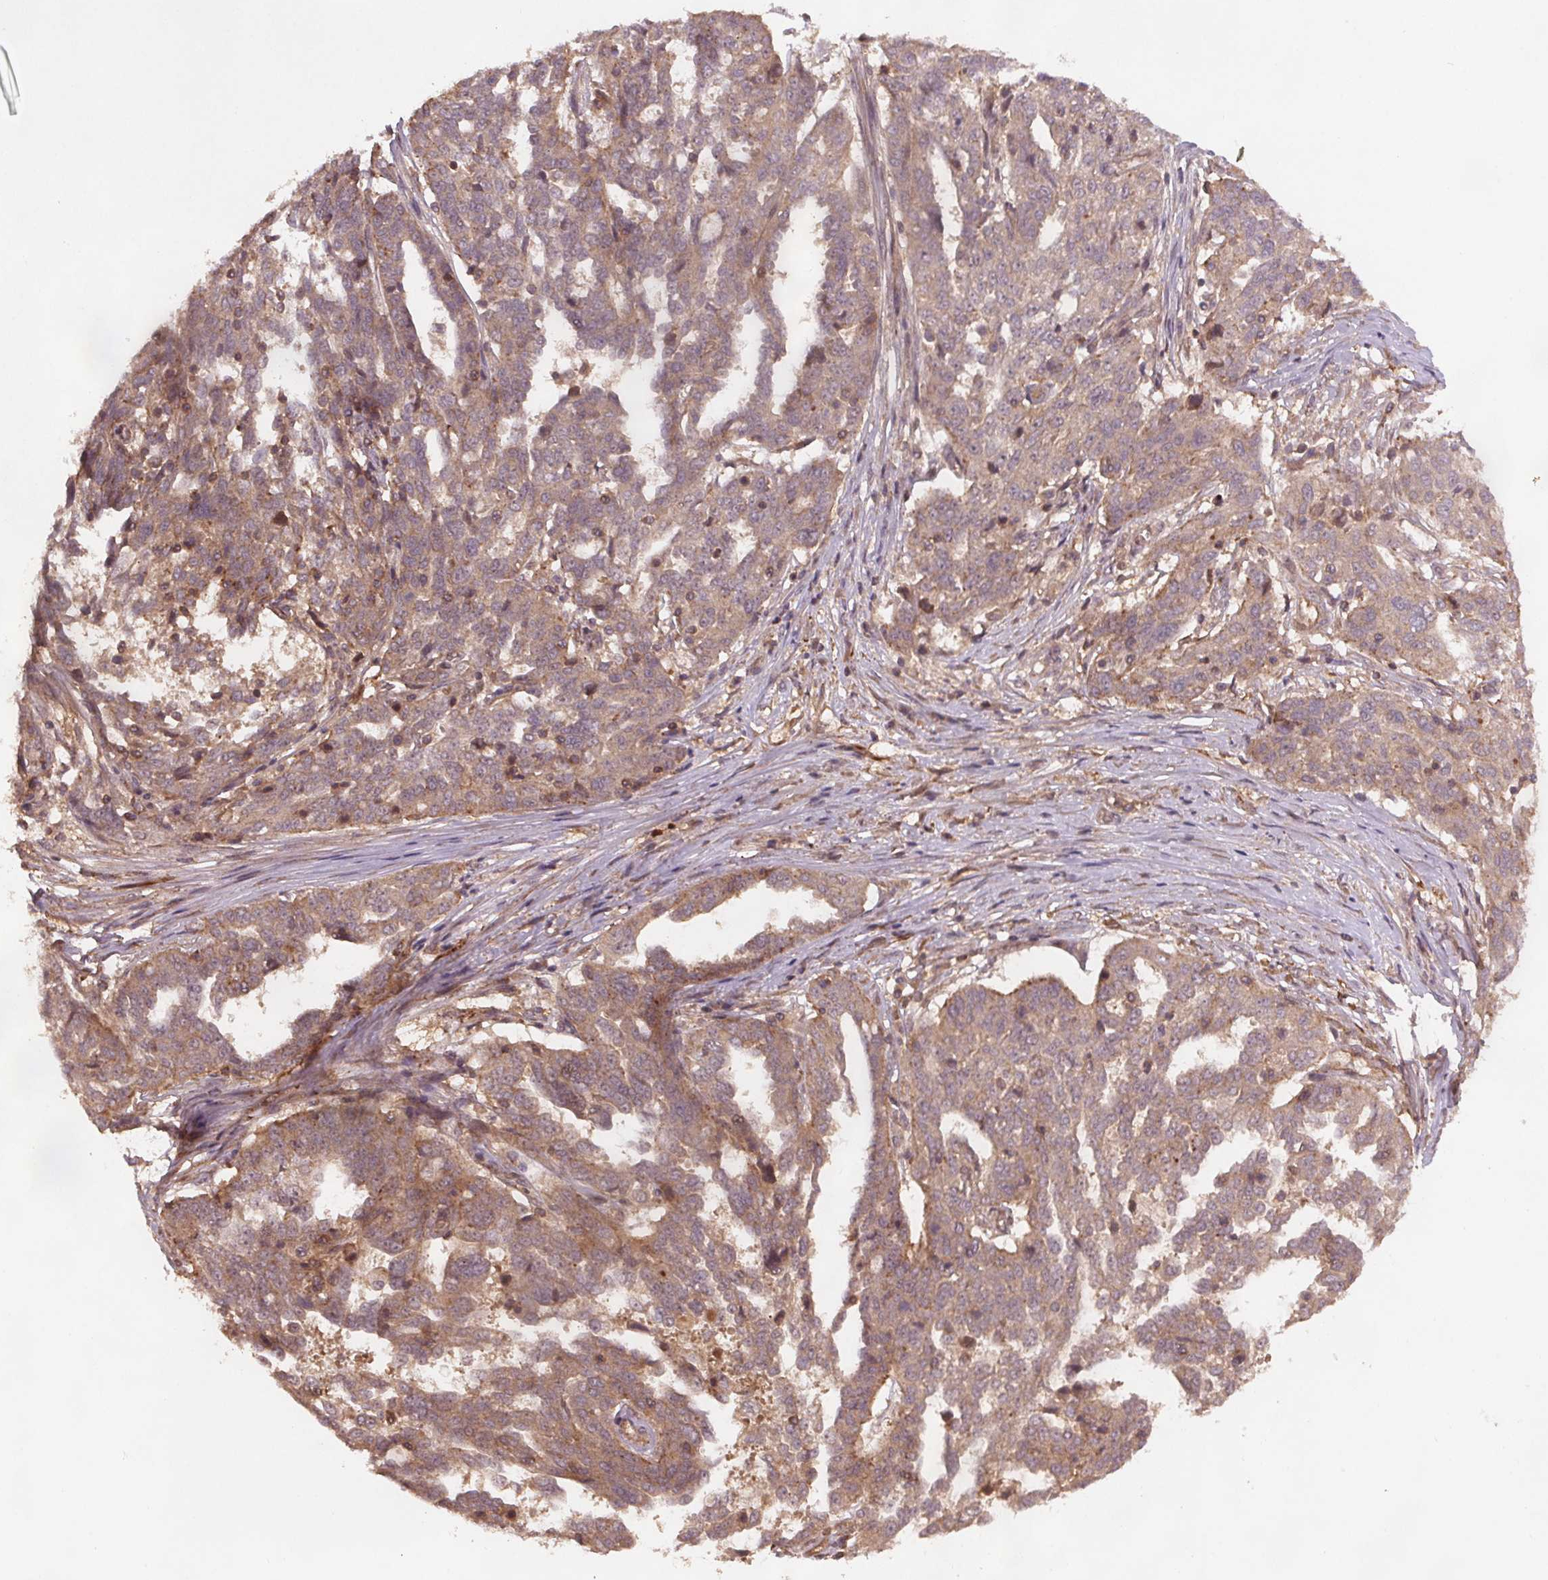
{"staining": {"intensity": "weak", "quantity": ">75%", "location": "cytoplasmic/membranous,nuclear"}, "tissue": "ovarian cancer", "cell_type": "Tumor cells", "image_type": "cancer", "snomed": [{"axis": "morphology", "description": "Cystadenocarcinoma, serous, NOS"}, {"axis": "topography", "description": "Ovary"}], "caption": "A micrograph of human ovarian cancer (serous cystadenocarcinoma) stained for a protein displays weak cytoplasmic/membranous and nuclear brown staining in tumor cells.", "gene": "SEC14L2", "patient": {"sex": "female", "age": 67}}